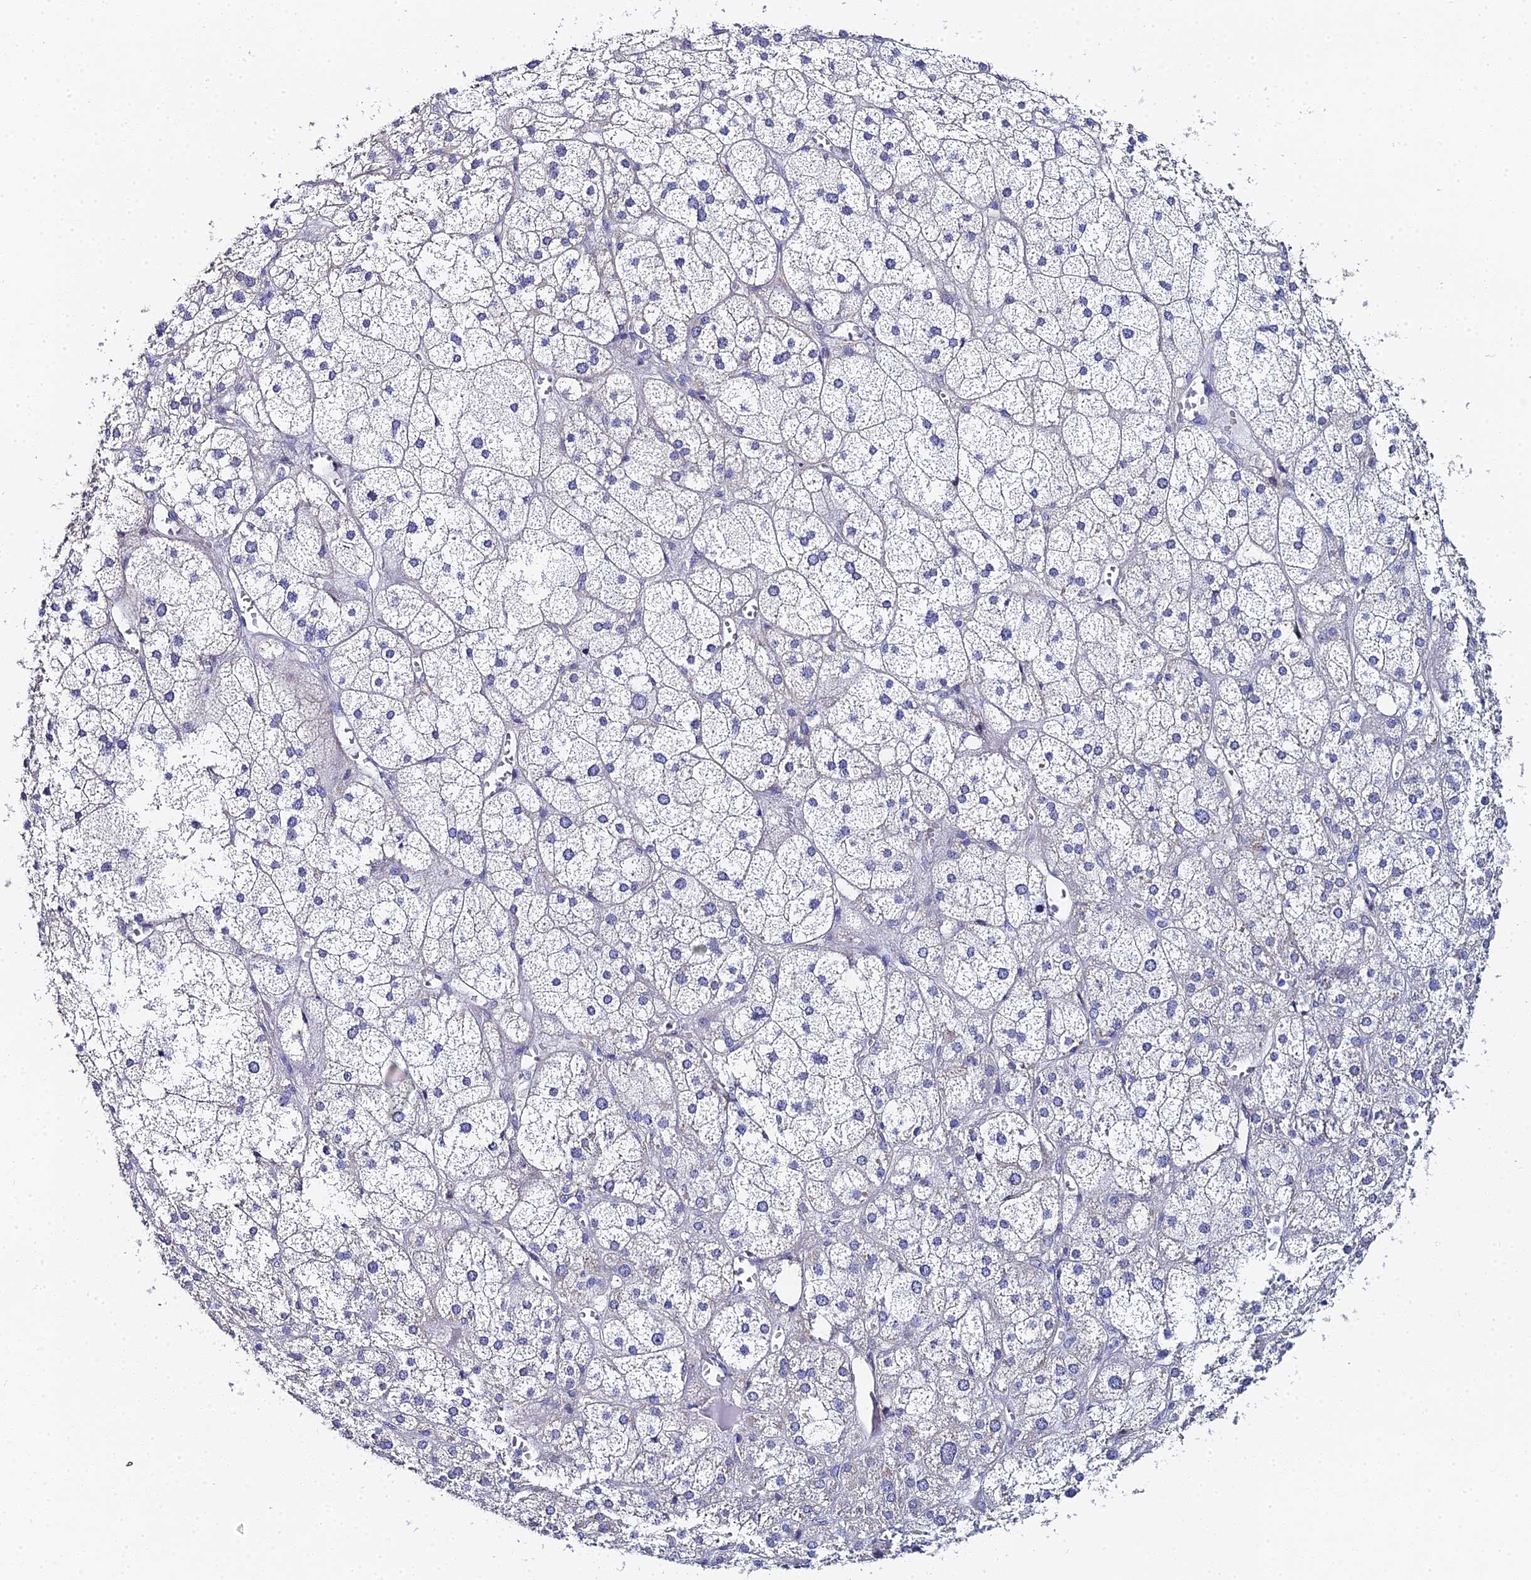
{"staining": {"intensity": "negative", "quantity": "none", "location": "none"}, "tissue": "adrenal gland", "cell_type": "Glandular cells", "image_type": "normal", "snomed": [{"axis": "morphology", "description": "Normal tissue, NOS"}, {"axis": "topography", "description": "Adrenal gland"}], "caption": "The photomicrograph displays no staining of glandular cells in unremarkable adrenal gland. Nuclei are stained in blue.", "gene": "ENSG00000268674", "patient": {"sex": "female", "age": 61}}